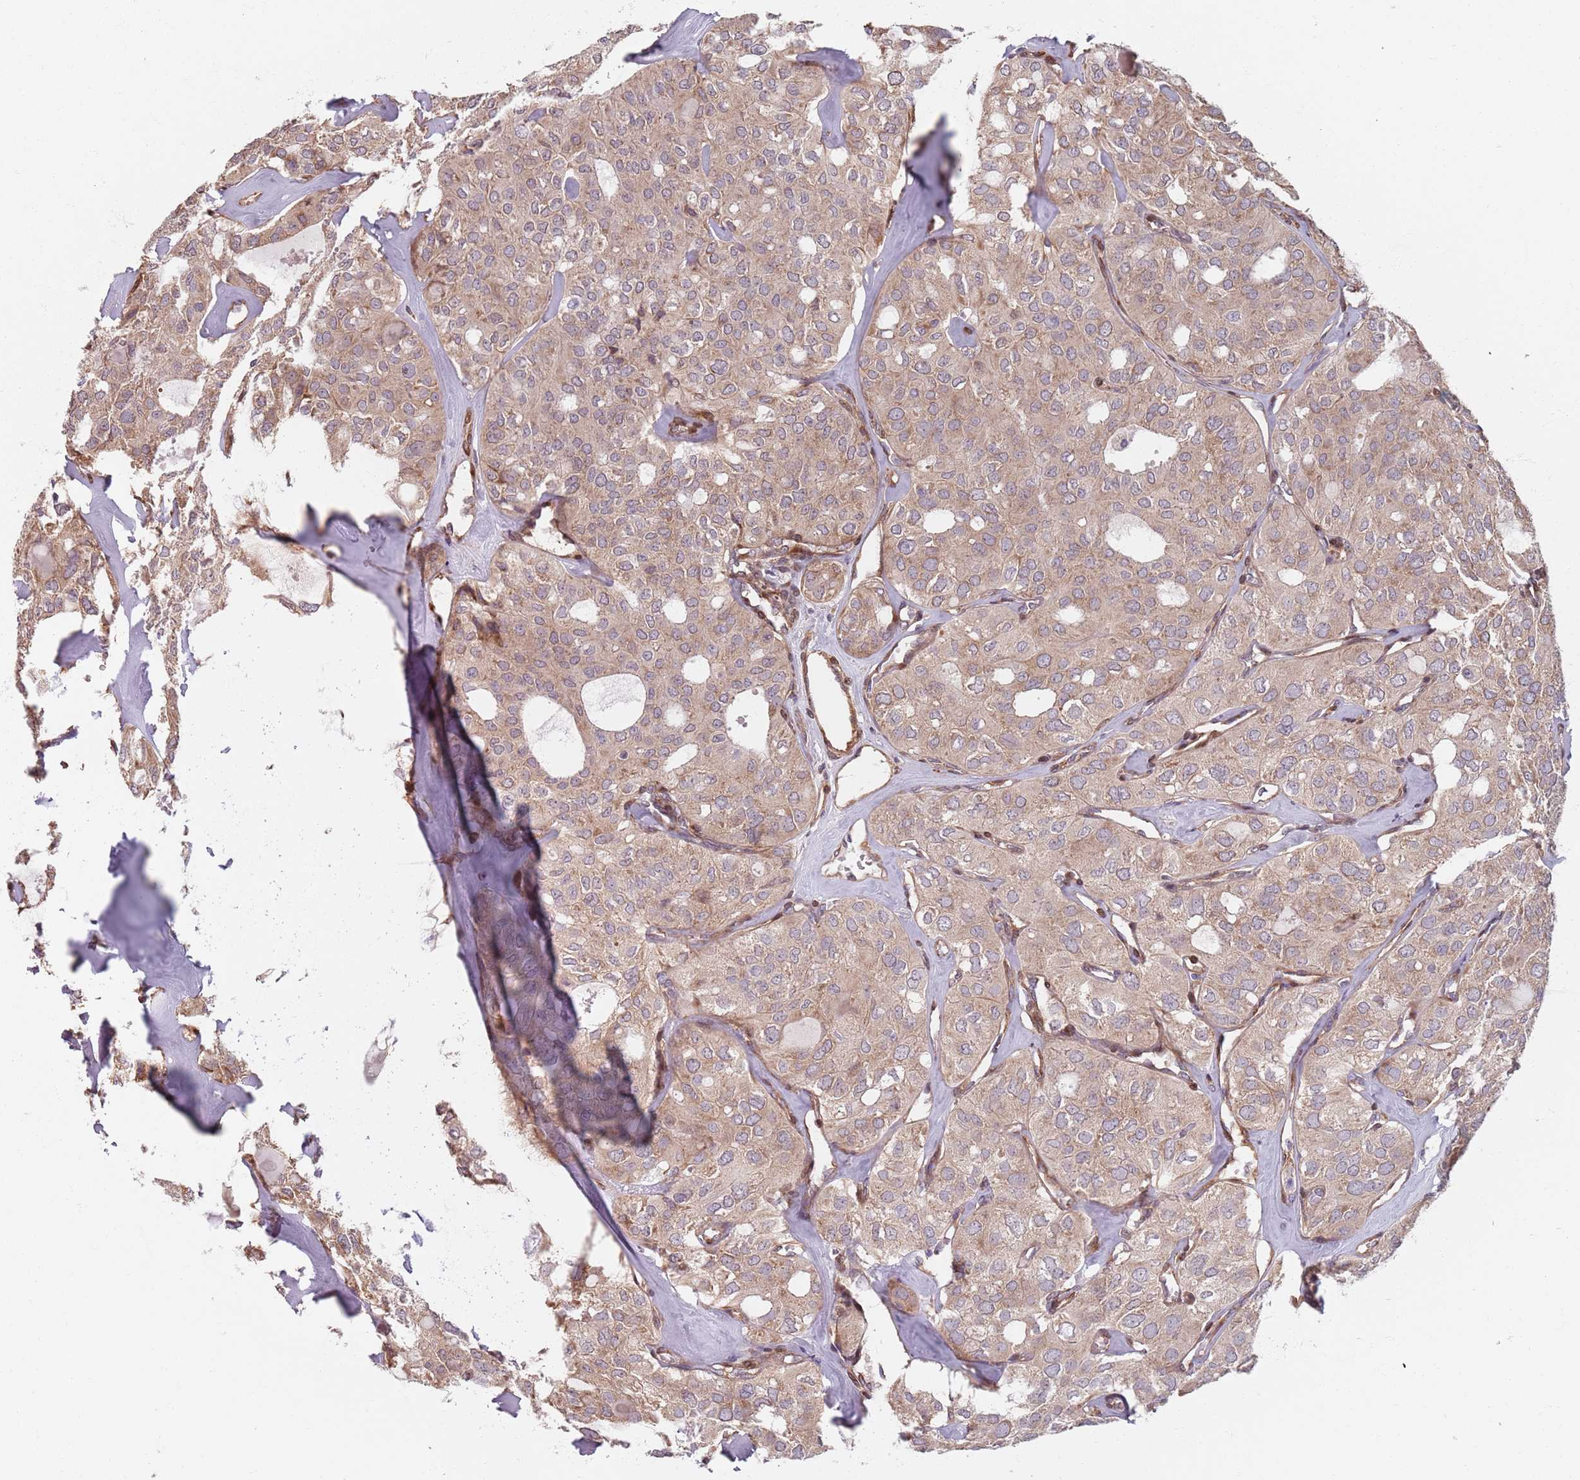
{"staining": {"intensity": "moderate", "quantity": ">75%", "location": "cytoplasmic/membranous"}, "tissue": "thyroid cancer", "cell_type": "Tumor cells", "image_type": "cancer", "snomed": [{"axis": "morphology", "description": "Follicular adenoma carcinoma, NOS"}, {"axis": "topography", "description": "Thyroid gland"}], "caption": "A micrograph of follicular adenoma carcinoma (thyroid) stained for a protein shows moderate cytoplasmic/membranous brown staining in tumor cells. (brown staining indicates protein expression, while blue staining denotes nuclei).", "gene": "NOTCH3", "patient": {"sex": "male", "age": 75}}